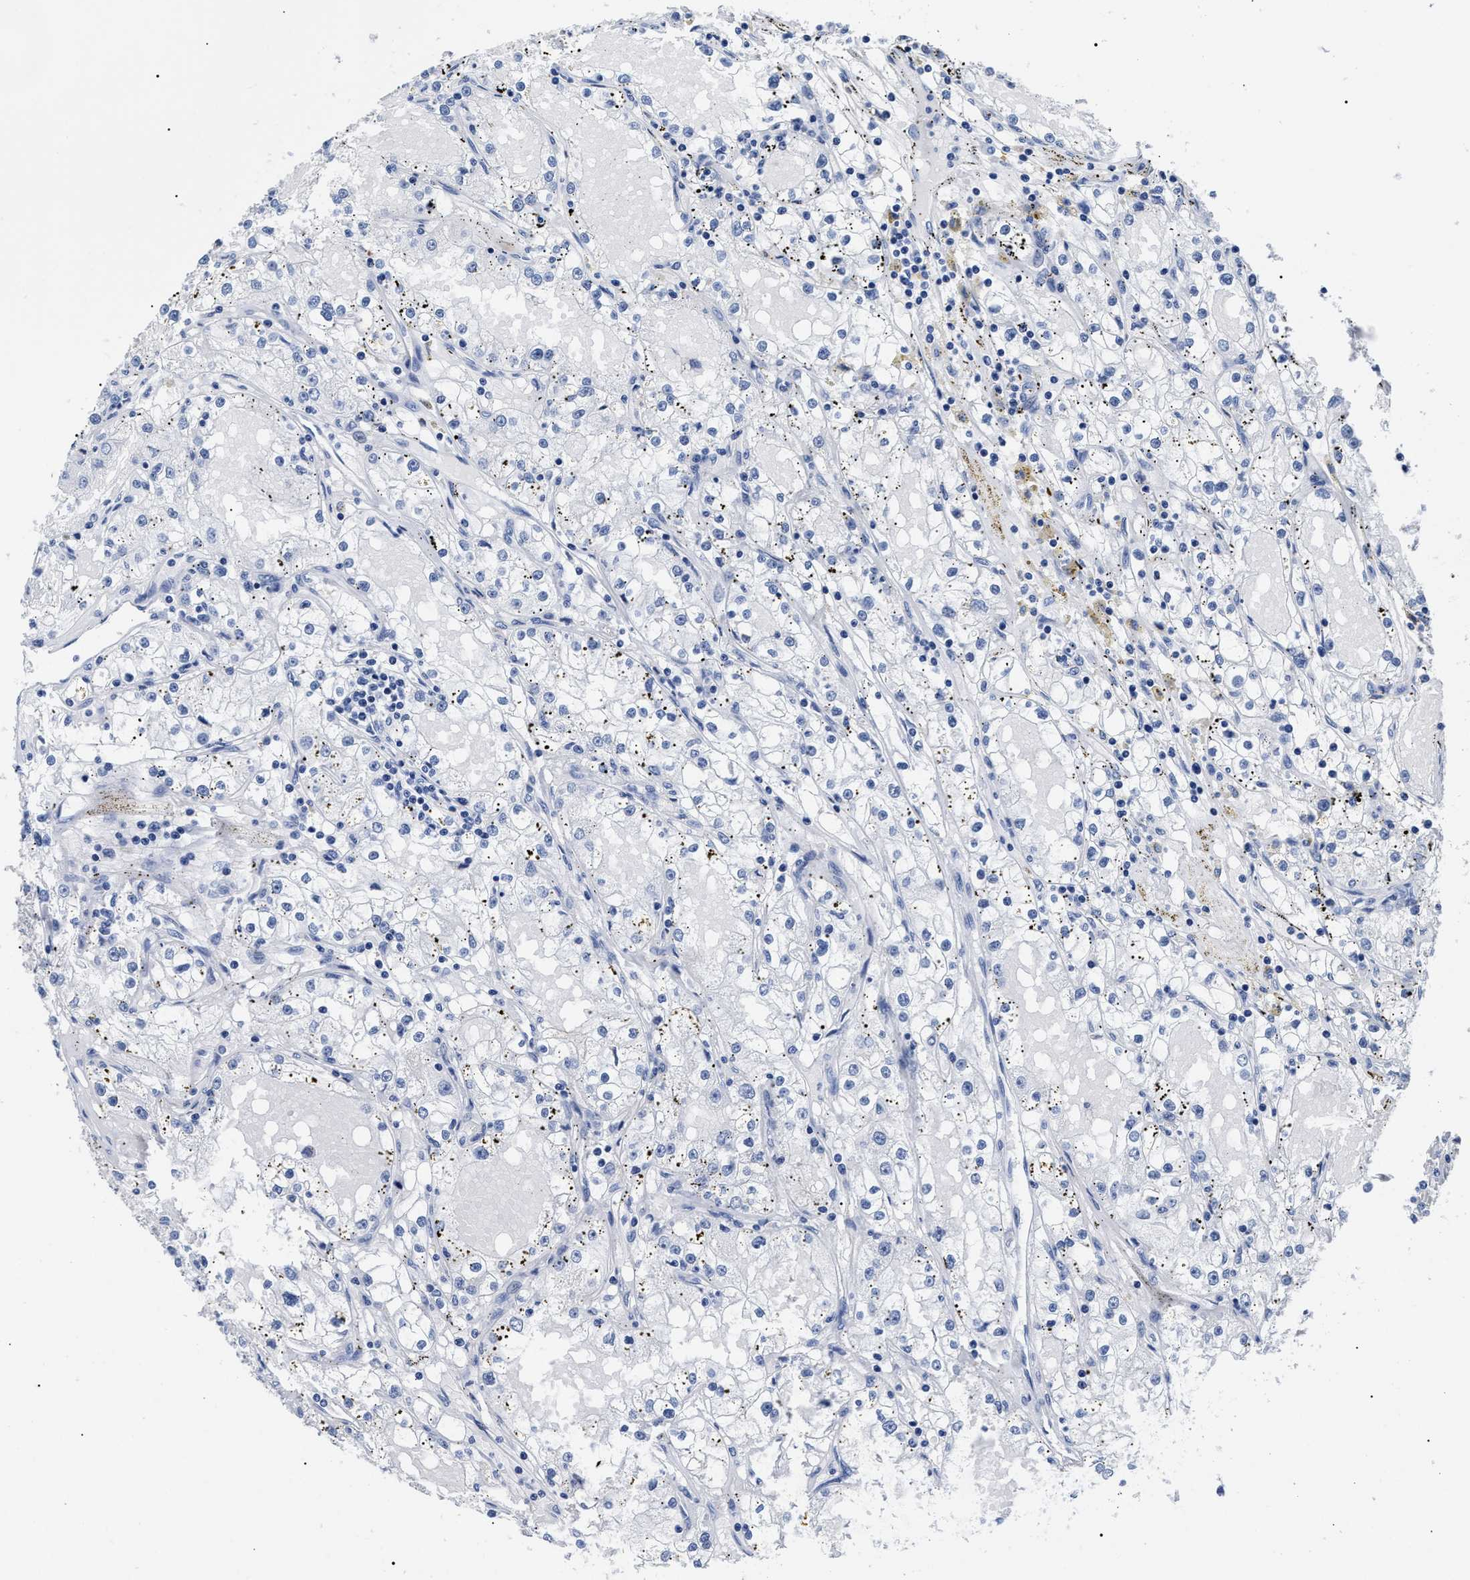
{"staining": {"intensity": "negative", "quantity": "none", "location": "none"}, "tissue": "renal cancer", "cell_type": "Tumor cells", "image_type": "cancer", "snomed": [{"axis": "morphology", "description": "Adenocarcinoma, NOS"}, {"axis": "topography", "description": "Kidney"}], "caption": "Protein analysis of adenocarcinoma (renal) displays no significant expression in tumor cells.", "gene": "ALPG", "patient": {"sex": "male", "age": 56}}